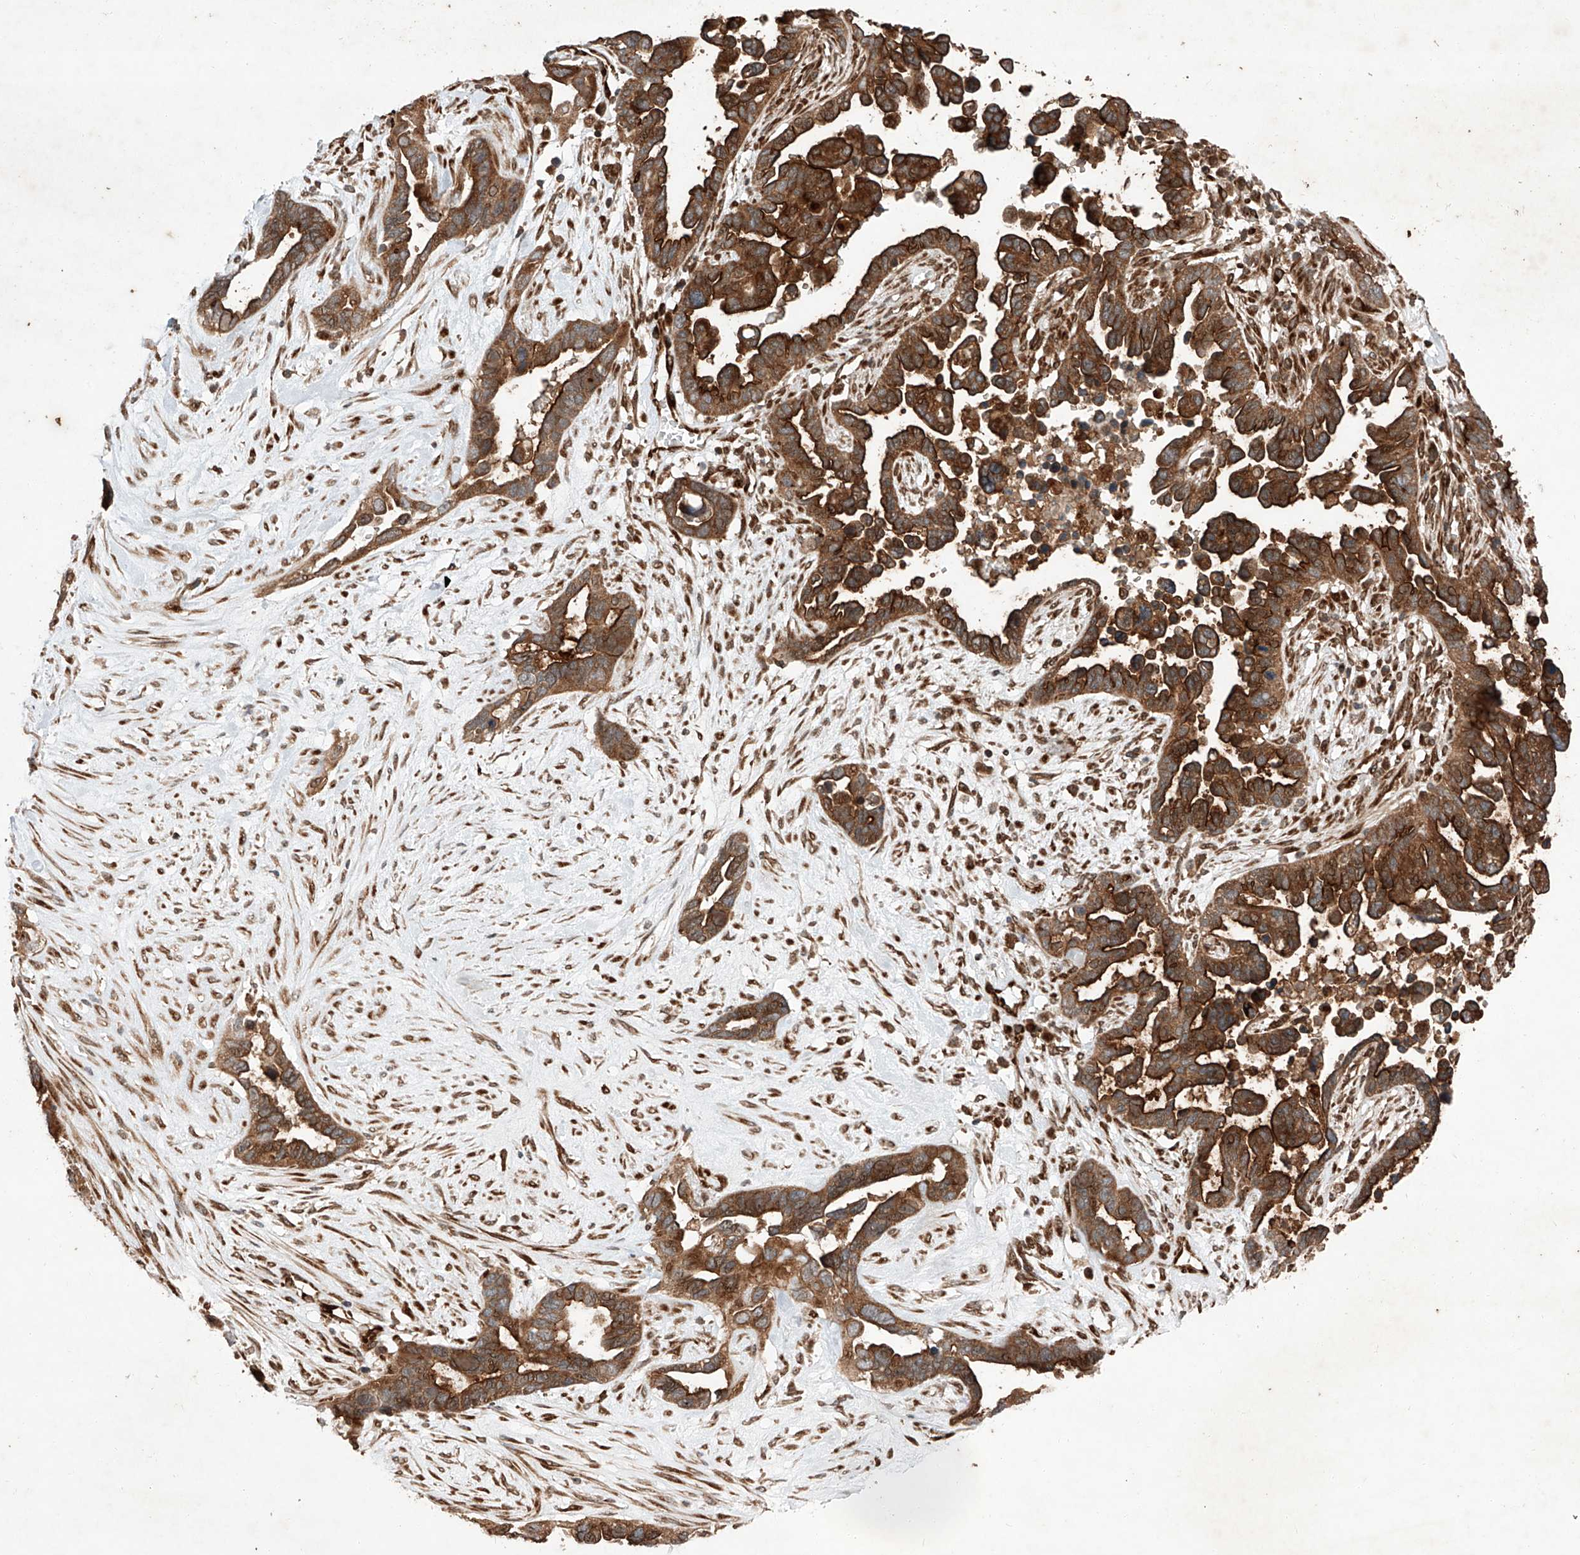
{"staining": {"intensity": "strong", "quantity": ">75%", "location": "cytoplasmic/membranous"}, "tissue": "ovarian cancer", "cell_type": "Tumor cells", "image_type": "cancer", "snomed": [{"axis": "morphology", "description": "Cystadenocarcinoma, serous, NOS"}, {"axis": "topography", "description": "Ovary"}], "caption": "Immunohistochemical staining of human ovarian cancer (serous cystadenocarcinoma) shows strong cytoplasmic/membranous protein expression in approximately >75% of tumor cells.", "gene": "ZFP28", "patient": {"sex": "female", "age": 54}}